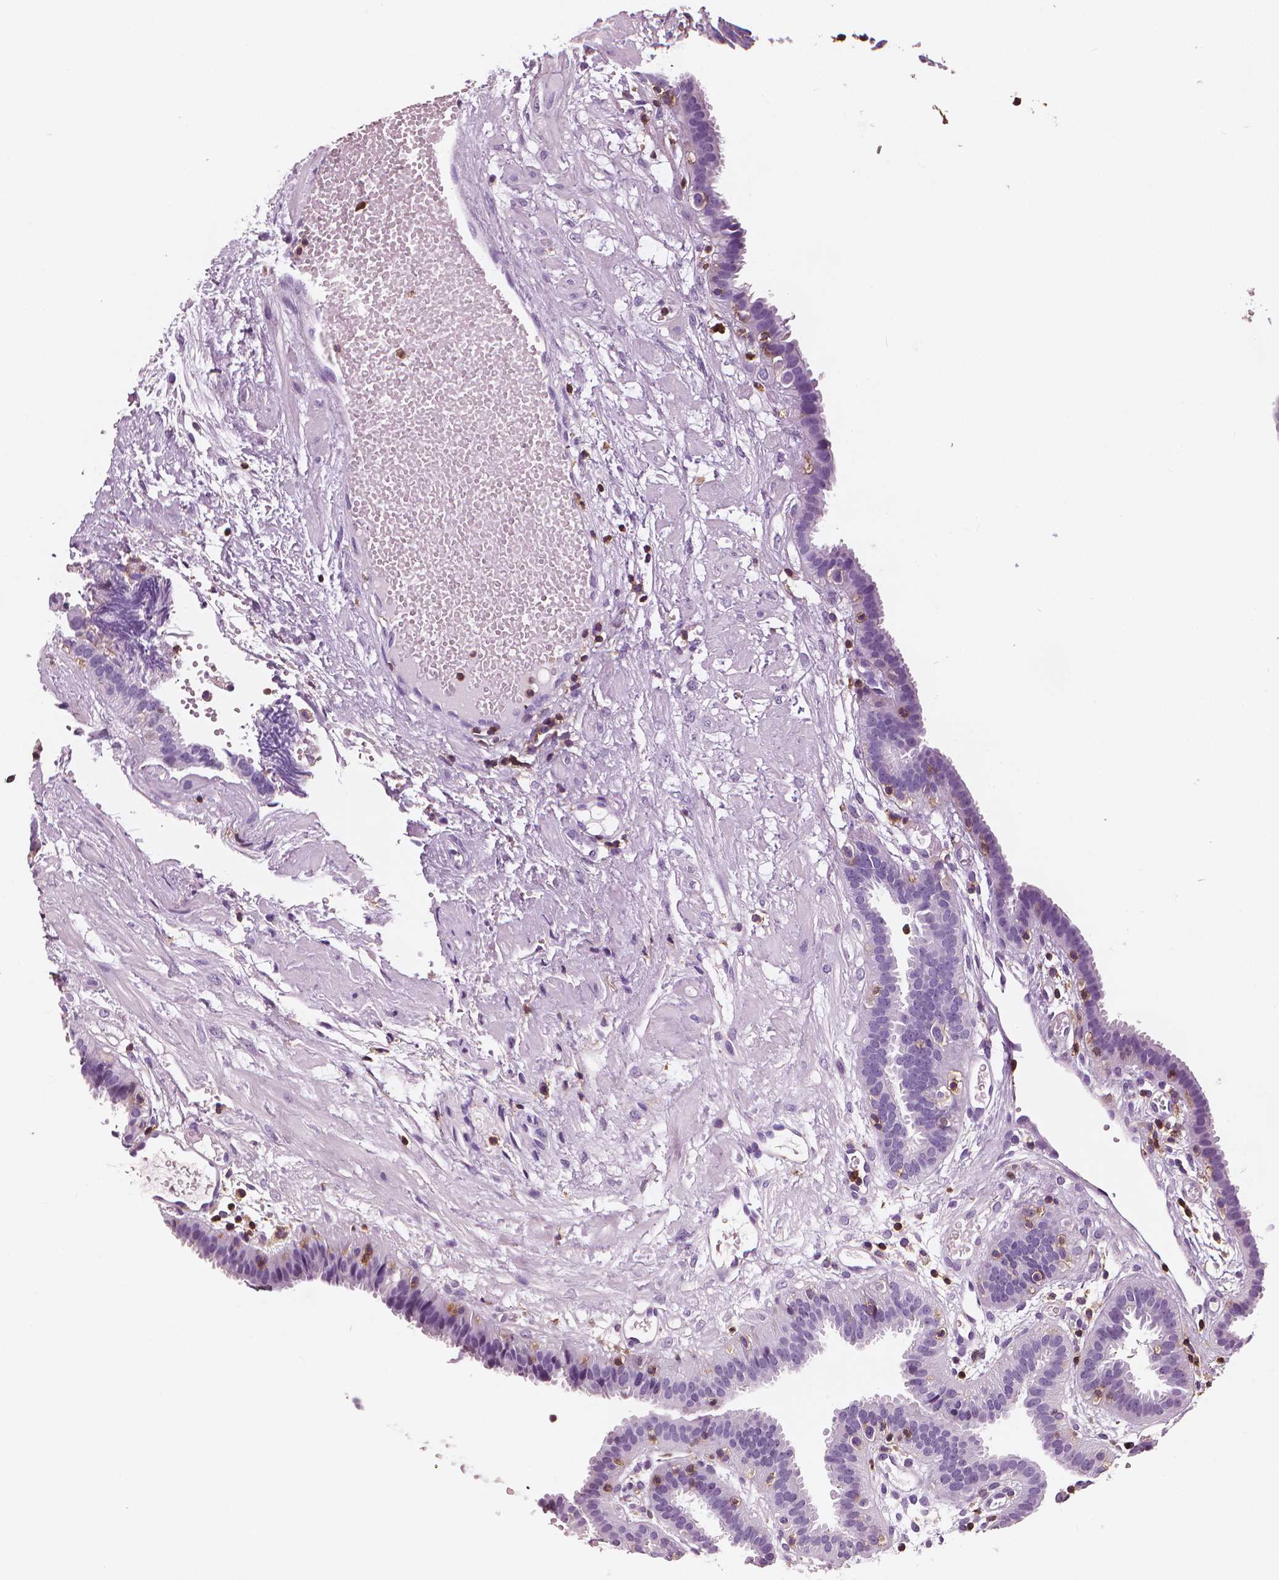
{"staining": {"intensity": "negative", "quantity": "none", "location": "none"}, "tissue": "fallopian tube", "cell_type": "Glandular cells", "image_type": "normal", "snomed": [{"axis": "morphology", "description": "Normal tissue, NOS"}, {"axis": "topography", "description": "Fallopian tube"}], "caption": "DAB immunohistochemical staining of unremarkable fallopian tube shows no significant staining in glandular cells. (DAB (3,3'-diaminobenzidine) immunohistochemistry with hematoxylin counter stain).", "gene": "PTPRC", "patient": {"sex": "female", "age": 37}}